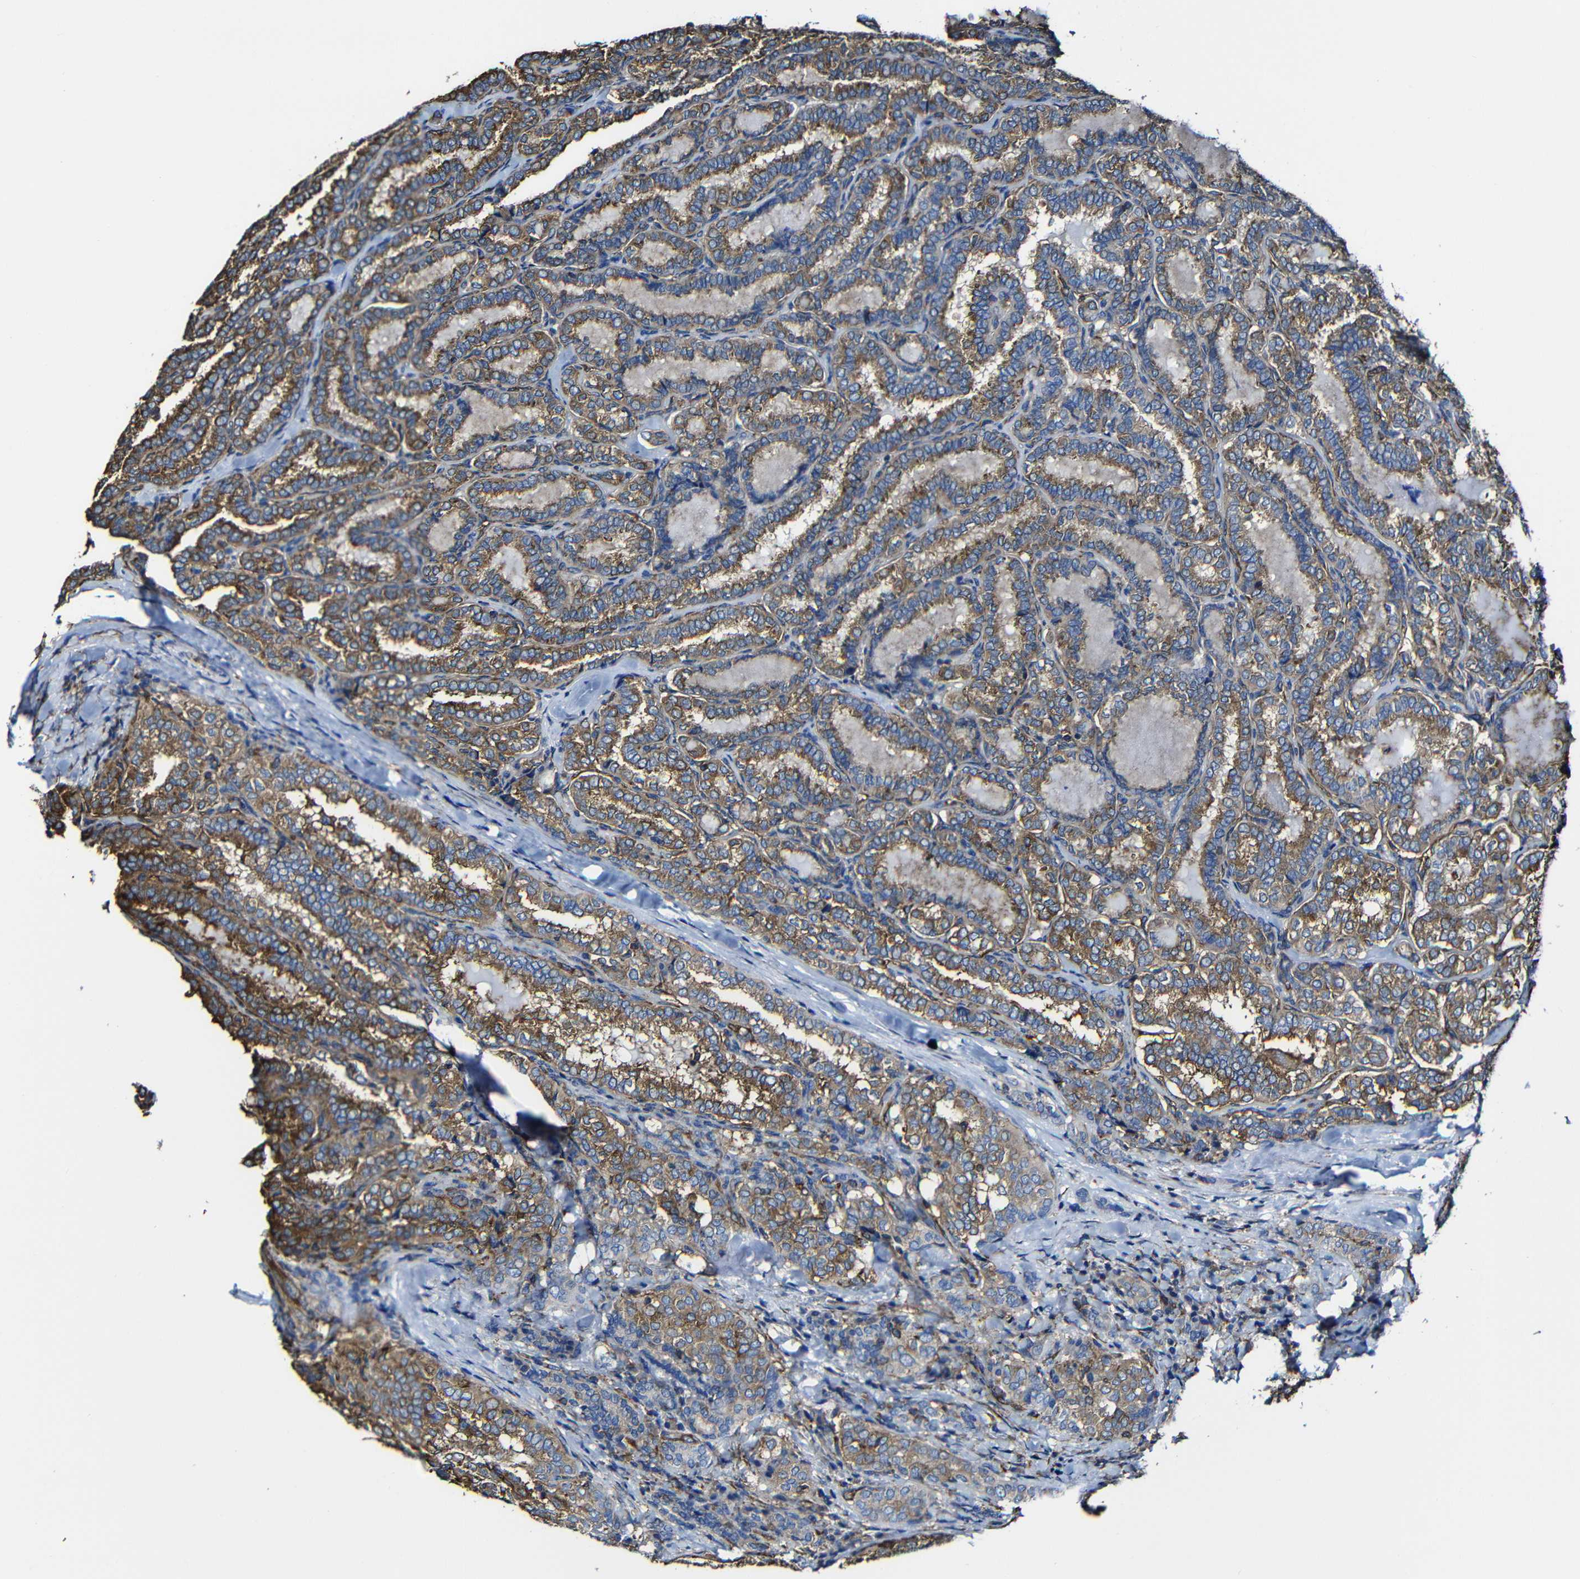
{"staining": {"intensity": "moderate", "quantity": ">75%", "location": "cytoplasmic/membranous"}, "tissue": "thyroid cancer", "cell_type": "Tumor cells", "image_type": "cancer", "snomed": [{"axis": "morphology", "description": "Normal tissue, NOS"}, {"axis": "morphology", "description": "Papillary adenocarcinoma, NOS"}, {"axis": "topography", "description": "Thyroid gland"}], "caption": "The immunohistochemical stain highlights moderate cytoplasmic/membranous expression in tumor cells of papillary adenocarcinoma (thyroid) tissue.", "gene": "MSN", "patient": {"sex": "female", "age": 30}}